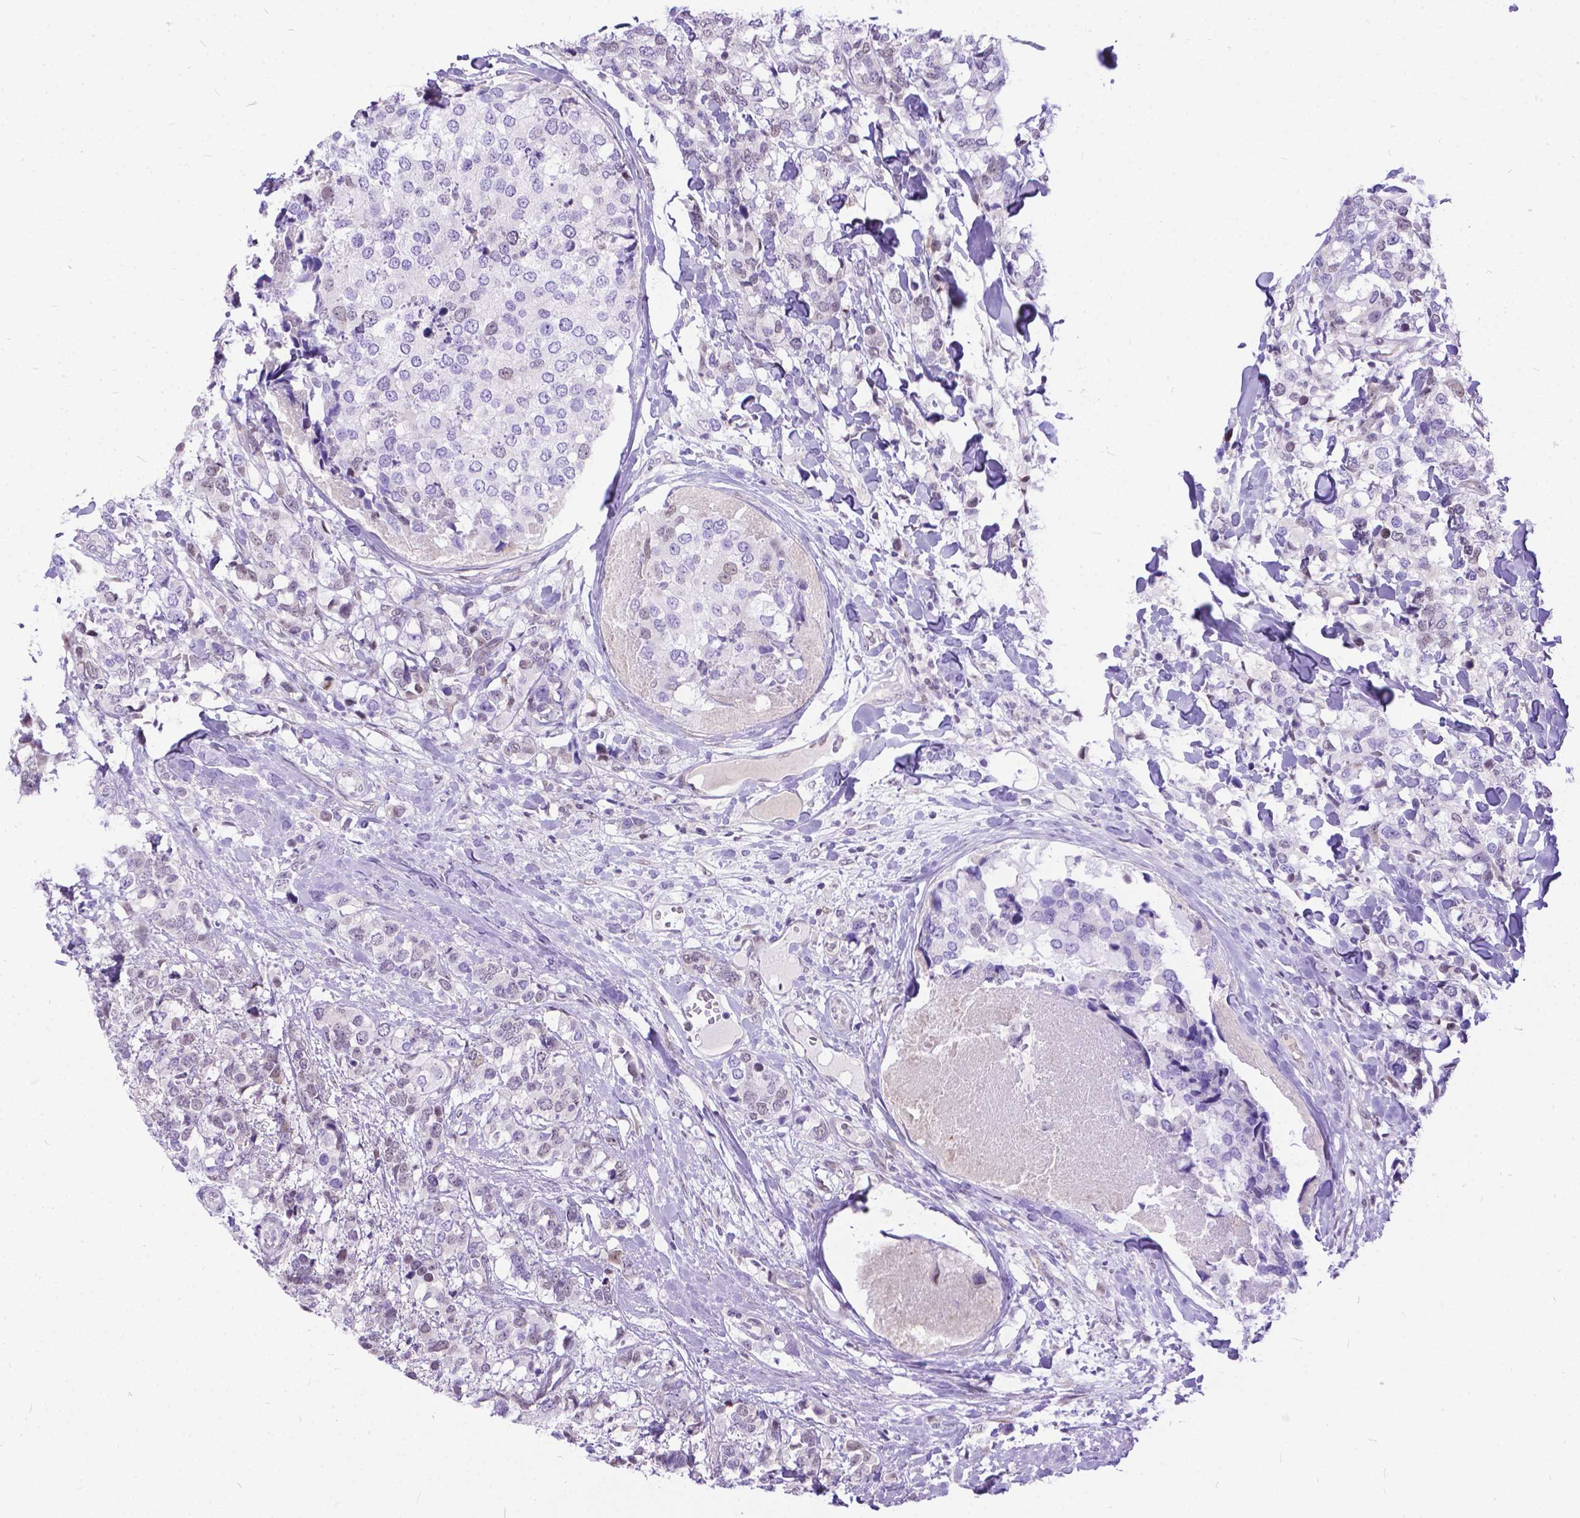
{"staining": {"intensity": "weak", "quantity": "<25%", "location": "cytoplasmic/membranous,nuclear"}, "tissue": "breast cancer", "cell_type": "Tumor cells", "image_type": "cancer", "snomed": [{"axis": "morphology", "description": "Lobular carcinoma"}, {"axis": "topography", "description": "Breast"}], "caption": "IHC image of breast lobular carcinoma stained for a protein (brown), which shows no expression in tumor cells.", "gene": "FAM124B", "patient": {"sex": "female", "age": 59}}